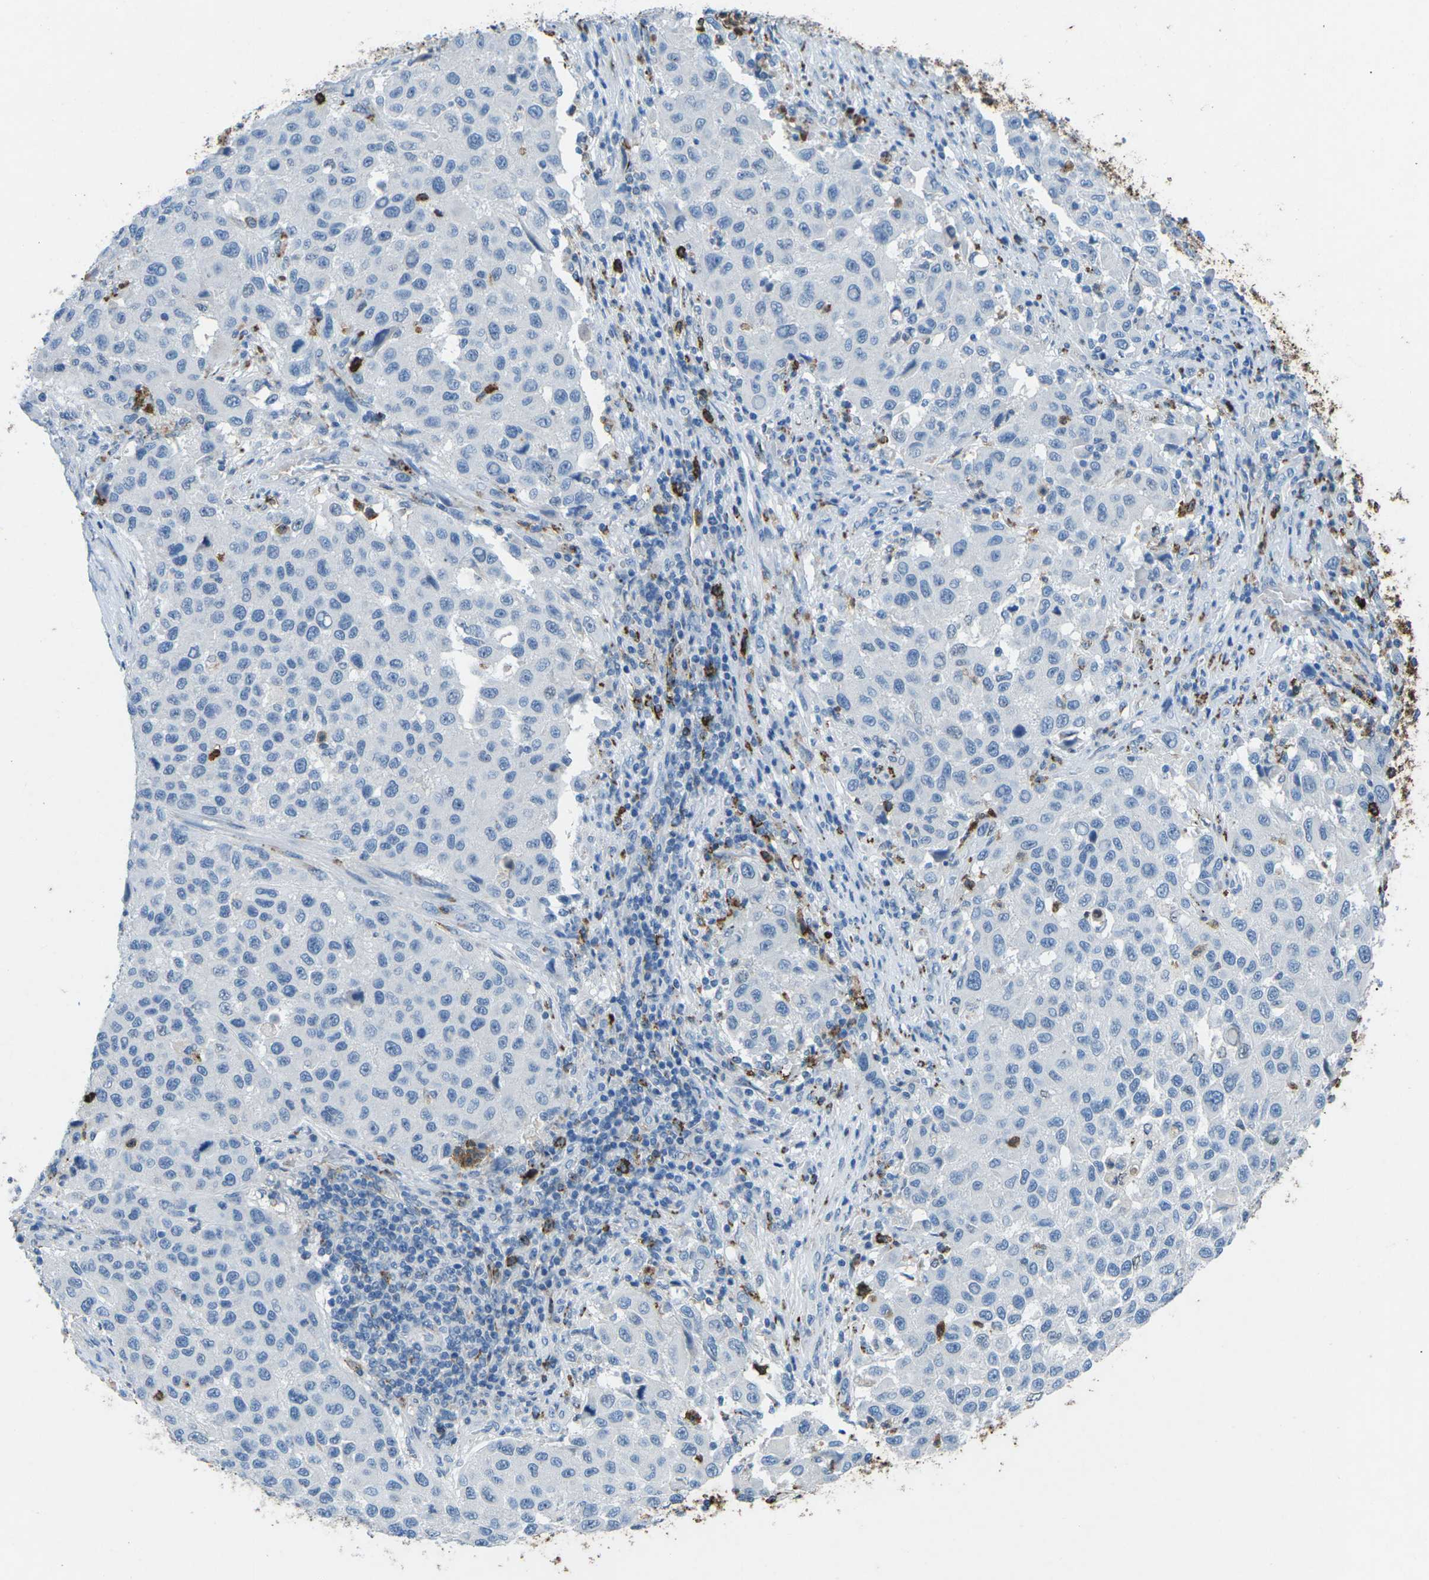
{"staining": {"intensity": "negative", "quantity": "none", "location": "none"}, "tissue": "melanoma", "cell_type": "Tumor cells", "image_type": "cancer", "snomed": [{"axis": "morphology", "description": "Malignant melanoma, Metastatic site"}, {"axis": "topography", "description": "Lymph node"}], "caption": "Immunohistochemistry (IHC) image of neoplastic tissue: human melanoma stained with DAB shows no significant protein staining in tumor cells. (DAB (3,3'-diaminobenzidine) immunohistochemistry with hematoxylin counter stain).", "gene": "CTAGE1", "patient": {"sex": "male", "age": 61}}